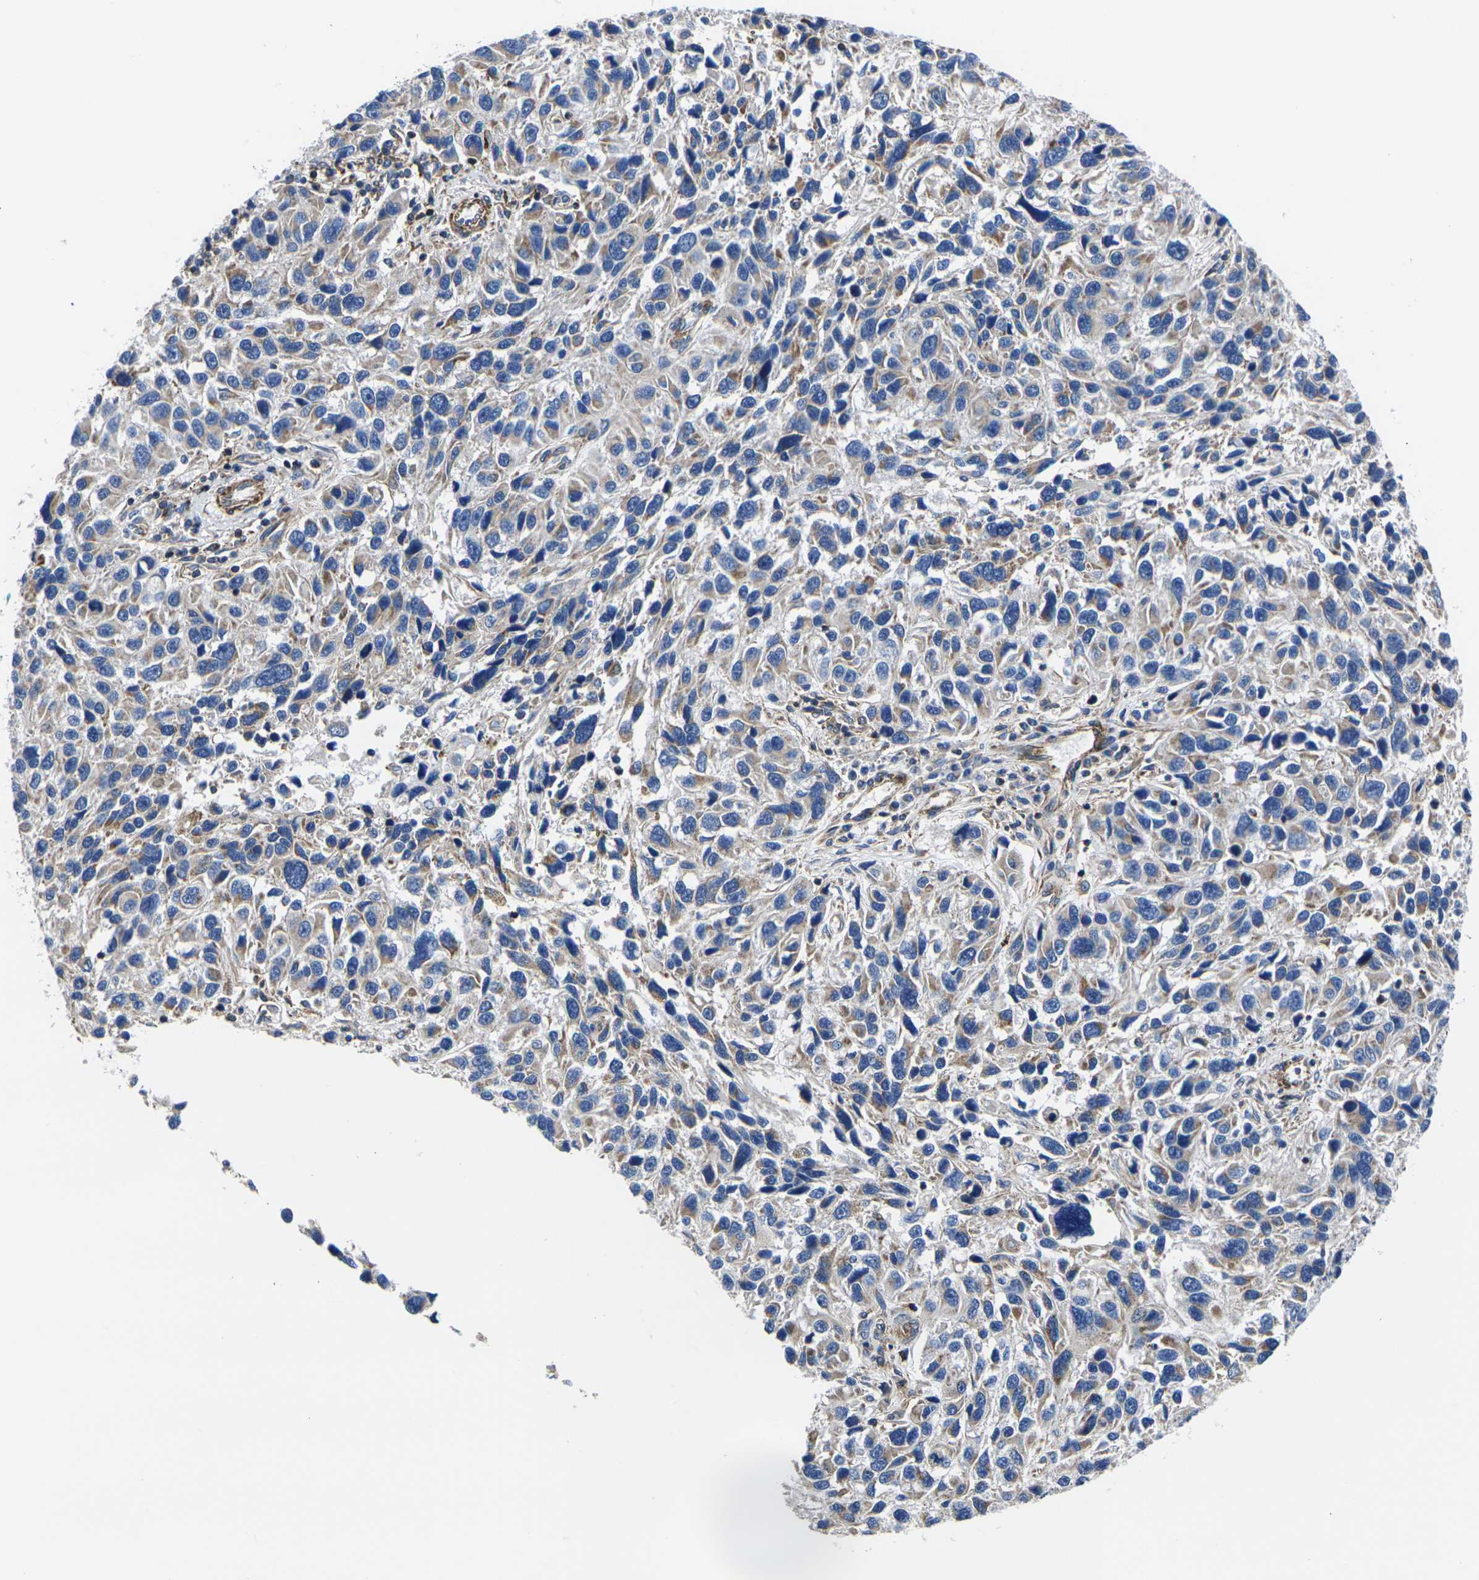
{"staining": {"intensity": "moderate", "quantity": "<25%", "location": "cytoplasmic/membranous"}, "tissue": "melanoma", "cell_type": "Tumor cells", "image_type": "cancer", "snomed": [{"axis": "morphology", "description": "Malignant melanoma, NOS"}, {"axis": "topography", "description": "Skin"}], "caption": "IHC staining of melanoma, which reveals low levels of moderate cytoplasmic/membranous expression in approximately <25% of tumor cells indicating moderate cytoplasmic/membranous protein staining. The staining was performed using DAB (brown) for protein detection and nuclei were counterstained in hematoxylin (blue).", "gene": "GPR4", "patient": {"sex": "male", "age": 53}}